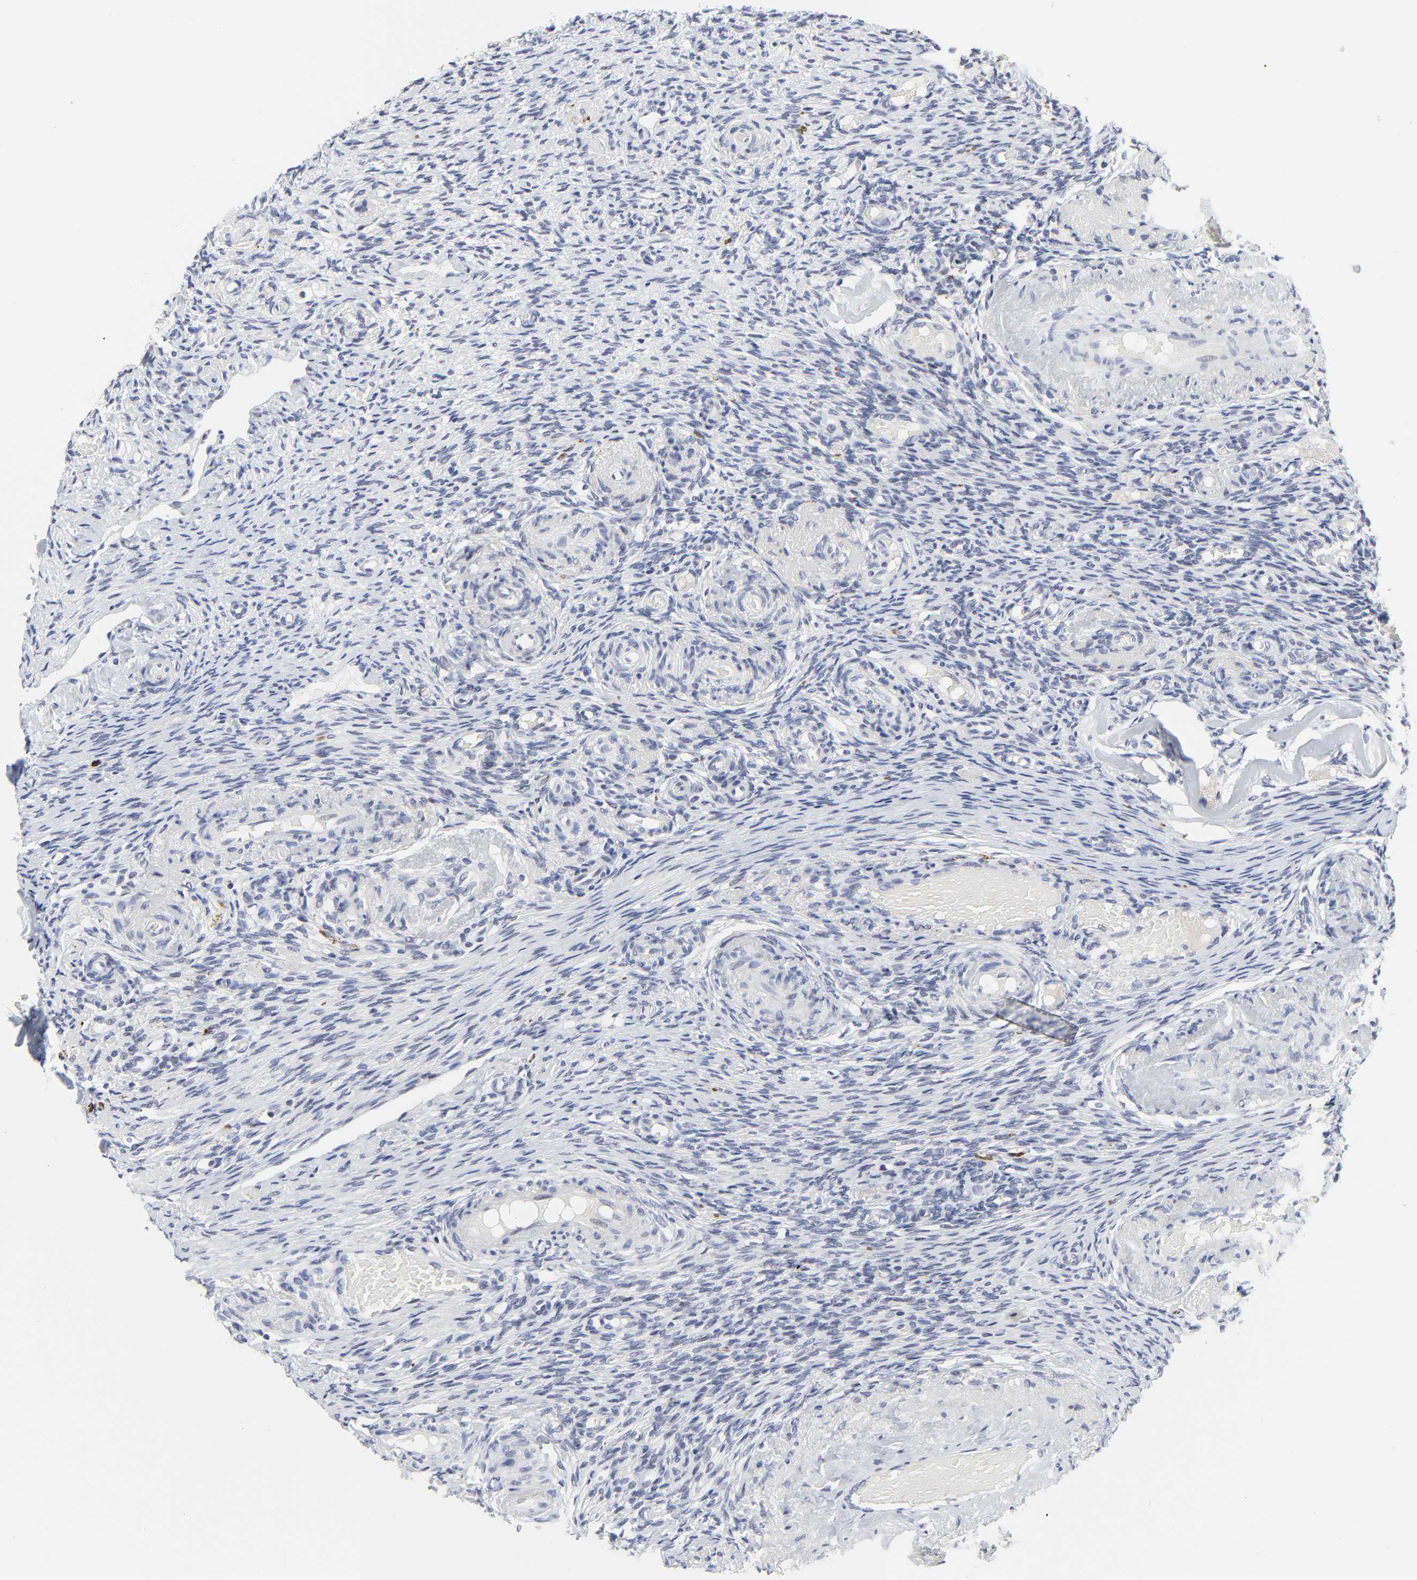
{"staining": {"intensity": "negative", "quantity": "none", "location": "none"}, "tissue": "ovary", "cell_type": "Follicle cells", "image_type": "normal", "snomed": [{"axis": "morphology", "description": "Normal tissue, NOS"}, {"axis": "topography", "description": "Ovary"}], "caption": "Immunohistochemistry (IHC) photomicrograph of benign ovary: human ovary stained with DAB (3,3'-diaminobenzidine) reveals no significant protein staining in follicle cells. The staining is performed using DAB (3,3'-diaminobenzidine) brown chromogen with nuclei counter-stained in using hematoxylin.", "gene": "ZNF589", "patient": {"sex": "female", "age": 60}}